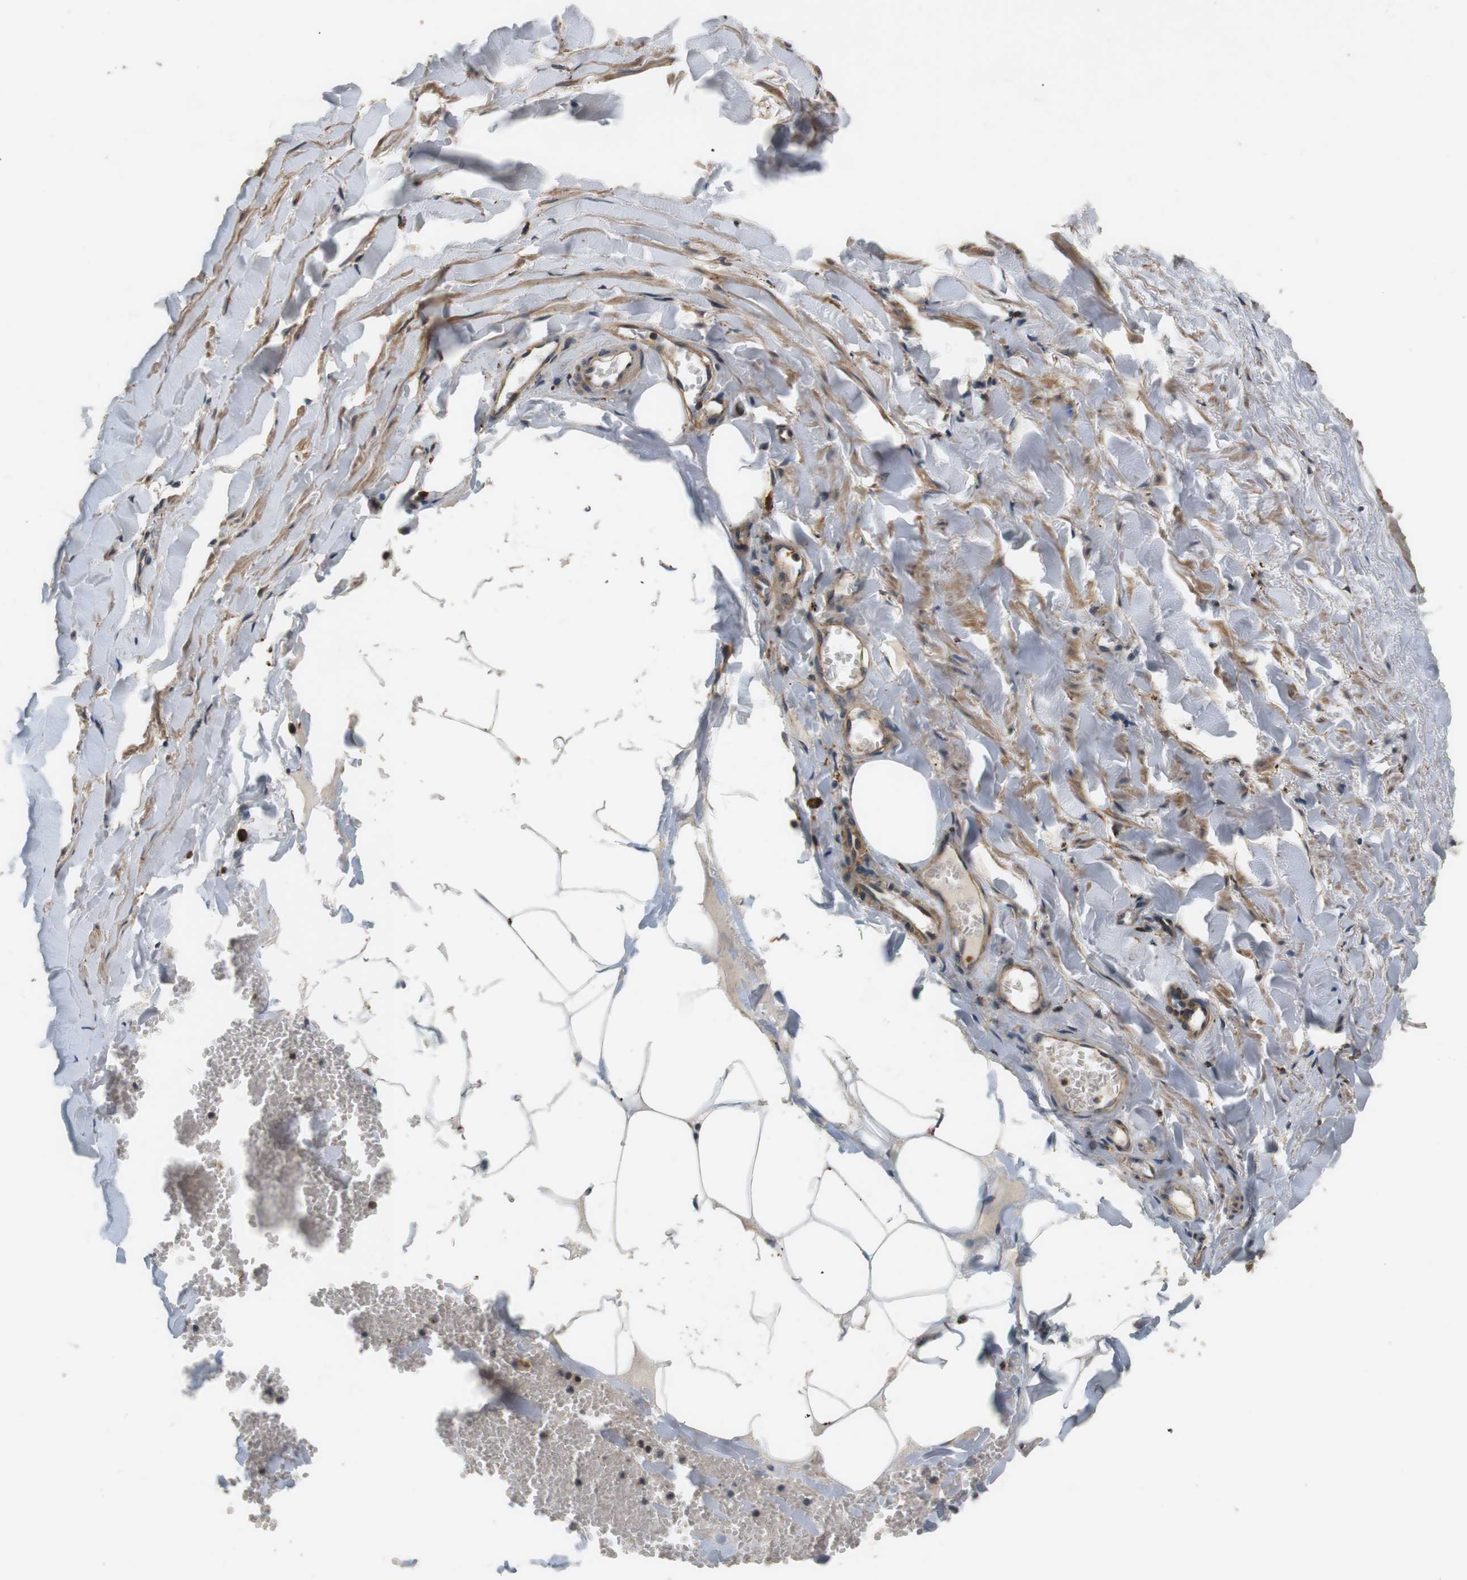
{"staining": {"intensity": "moderate", "quantity": "25%-75%", "location": "cytoplasmic/membranous"}, "tissue": "adipose tissue", "cell_type": "Adipocytes", "image_type": "normal", "snomed": [{"axis": "morphology", "description": "Normal tissue, NOS"}, {"axis": "topography", "description": "Adipose tissue"}, {"axis": "topography", "description": "Peripheral nerve tissue"}], "caption": "IHC micrograph of benign human adipose tissue stained for a protein (brown), which reveals medium levels of moderate cytoplasmic/membranous expression in approximately 25%-75% of adipocytes.", "gene": "TXNRD1", "patient": {"sex": "male", "age": 52}}